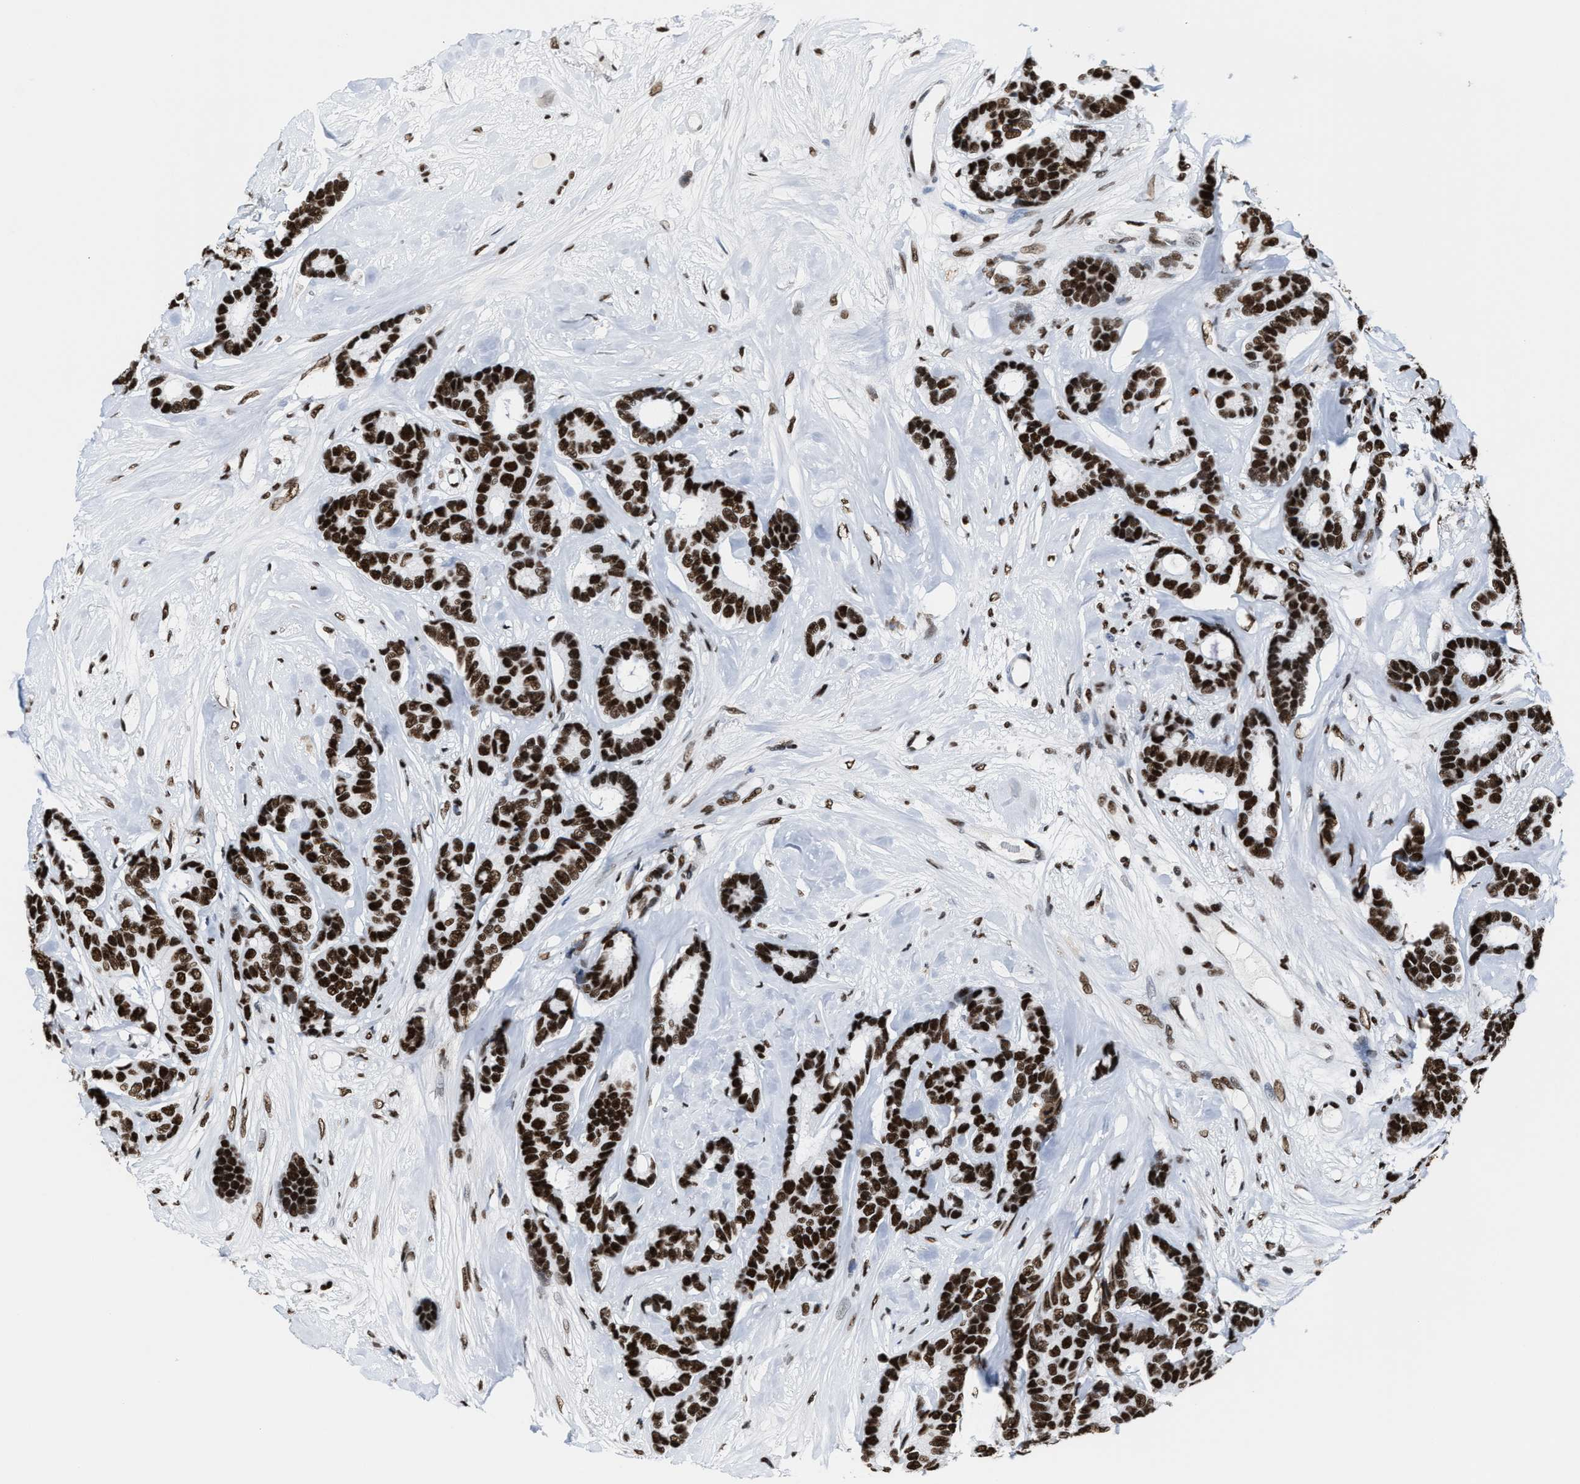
{"staining": {"intensity": "strong", "quantity": ">75%", "location": "nuclear"}, "tissue": "breast cancer", "cell_type": "Tumor cells", "image_type": "cancer", "snomed": [{"axis": "morphology", "description": "Duct carcinoma"}, {"axis": "topography", "description": "Breast"}], "caption": "Immunohistochemical staining of invasive ductal carcinoma (breast) reveals high levels of strong nuclear staining in approximately >75% of tumor cells.", "gene": "SMARCC2", "patient": {"sex": "female", "age": 87}}